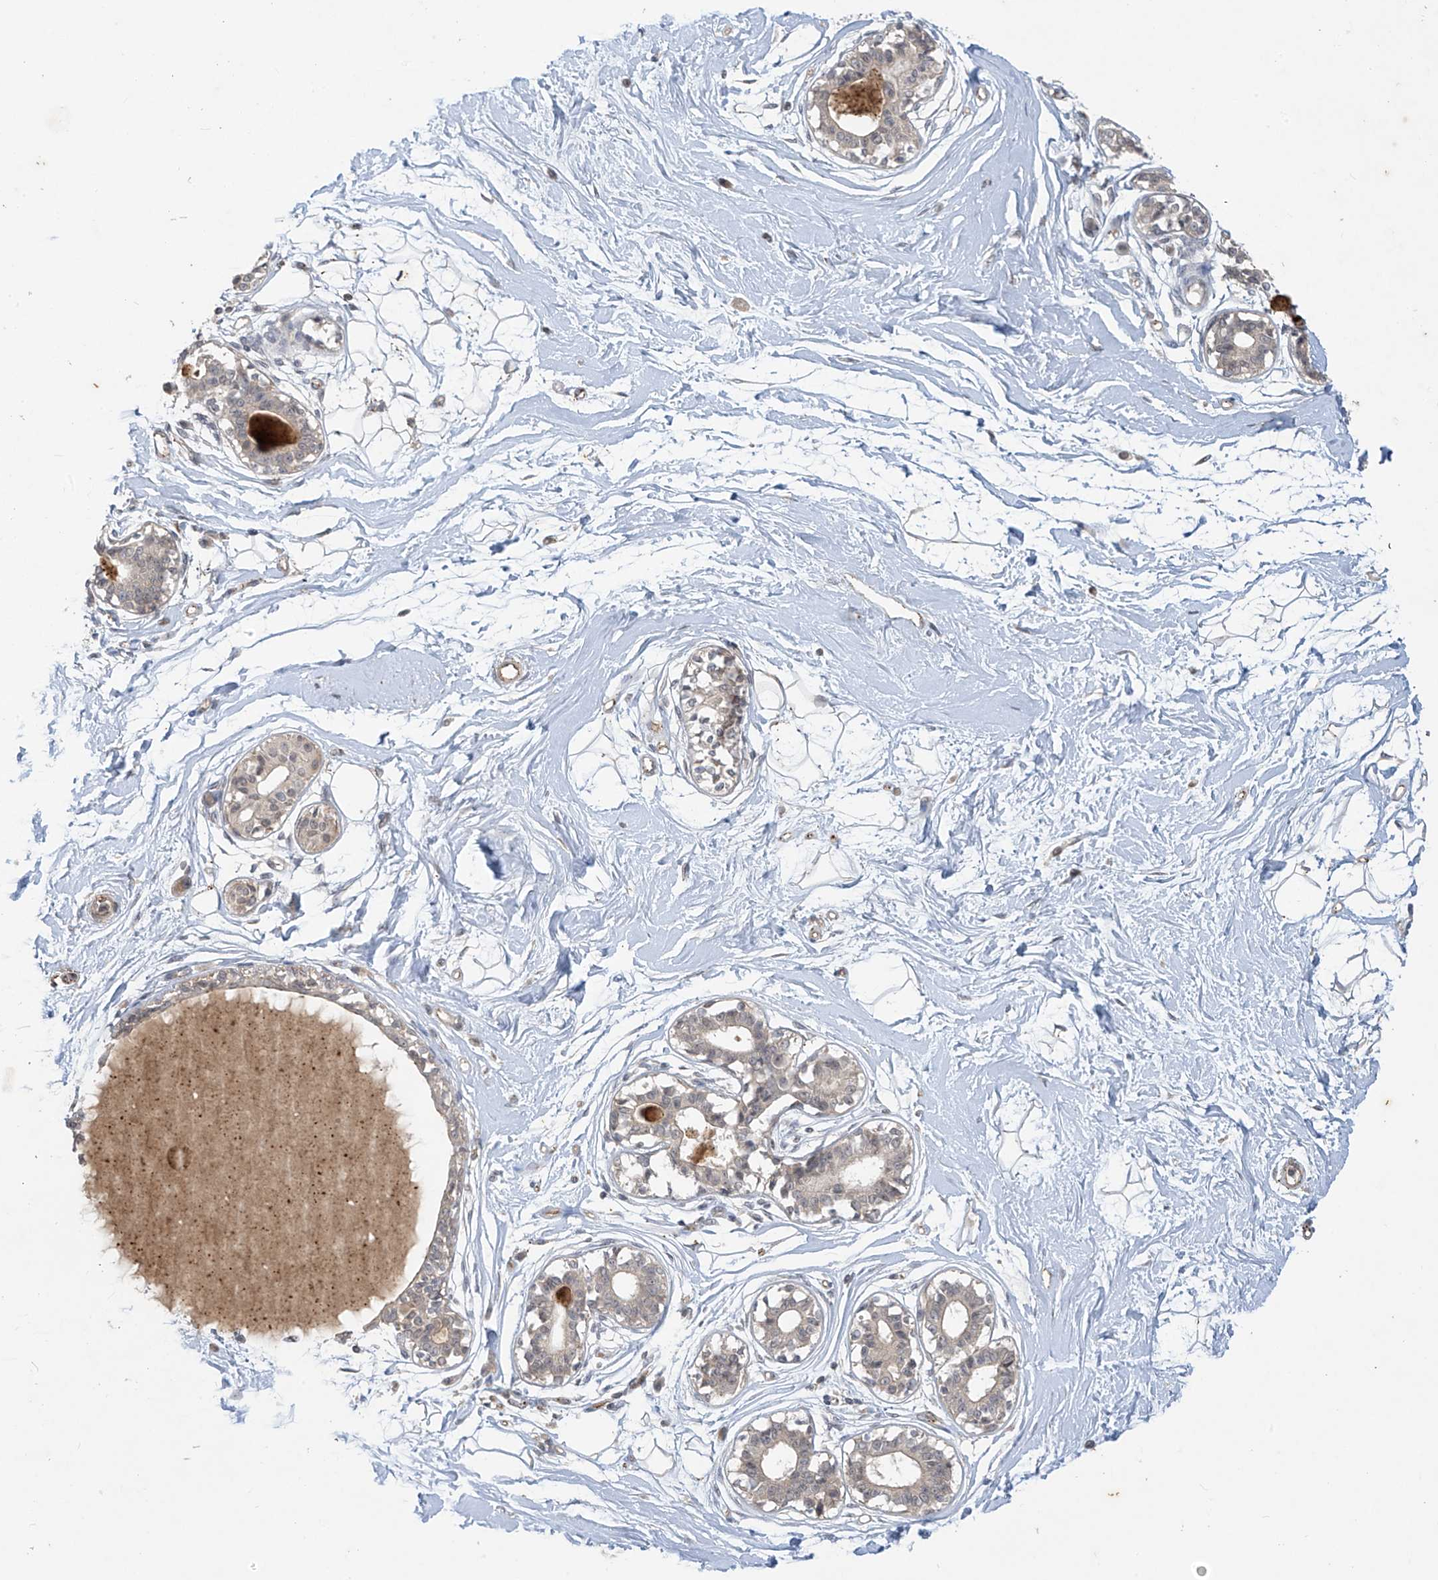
{"staining": {"intensity": "negative", "quantity": "none", "location": "none"}, "tissue": "breast", "cell_type": "Adipocytes", "image_type": "normal", "snomed": [{"axis": "morphology", "description": "Normal tissue, NOS"}, {"axis": "topography", "description": "Breast"}], "caption": "Adipocytes show no significant positivity in benign breast.", "gene": "DGKQ", "patient": {"sex": "female", "age": 45}}